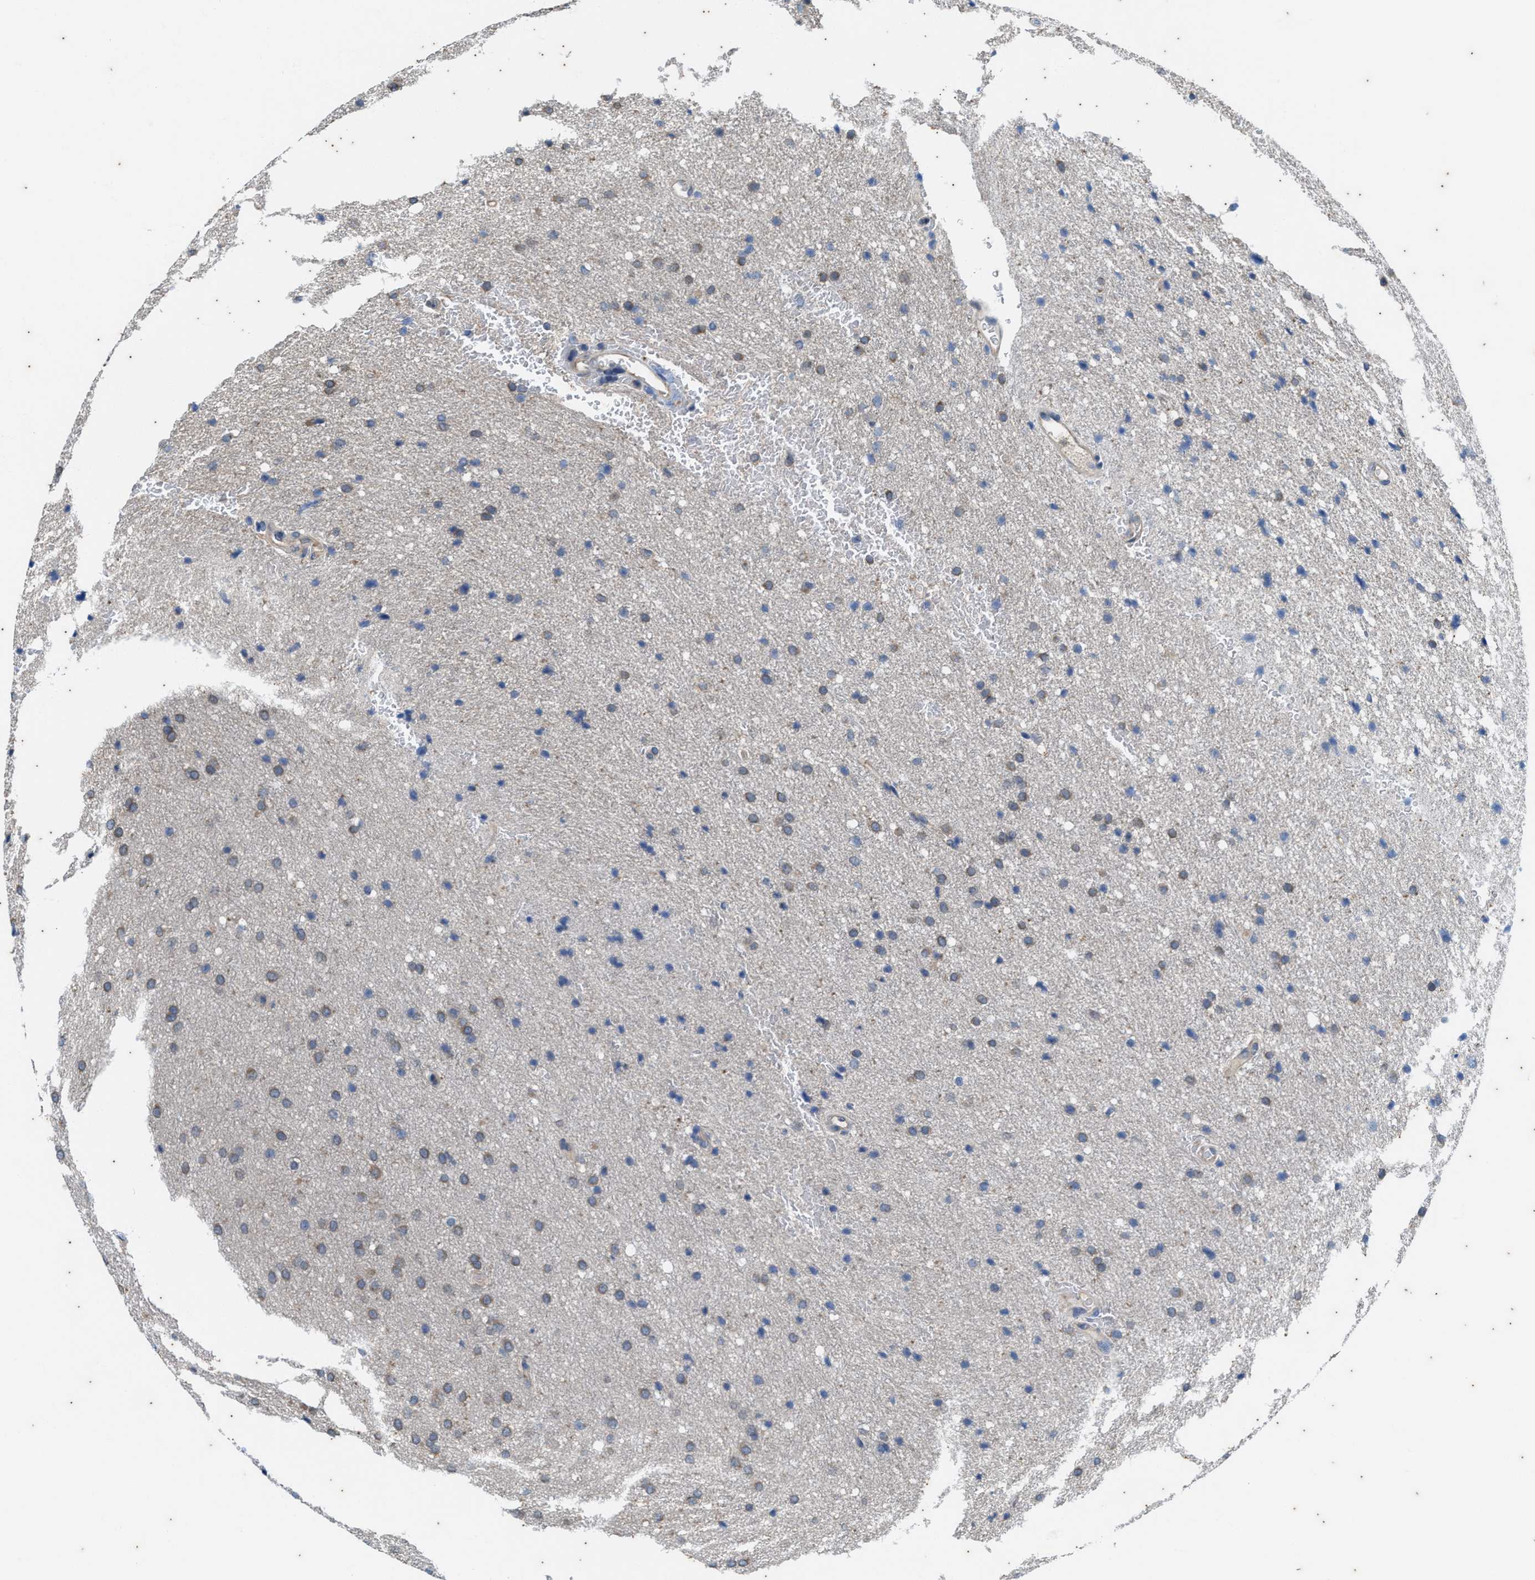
{"staining": {"intensity": "weak", "quantity": "25%-75%", "location": "cytoplasmic/membranous"}, "tissue": "glioma", "cell_type": "Tumor cells", "image_type": "cancer", "snomed": [{"axis": "morphology", "description": "Glioma, malignant, Low grade"}, {"axis": "topography", "description": "Brain"}], "caption": "Low-grade glioma (malignant) tissue exhibits weak cytoplasmic/membranous positivity in about 25%-75% of tumor cells", "gene": "COX19", "patient": {"sex": "female", "age": 37}}